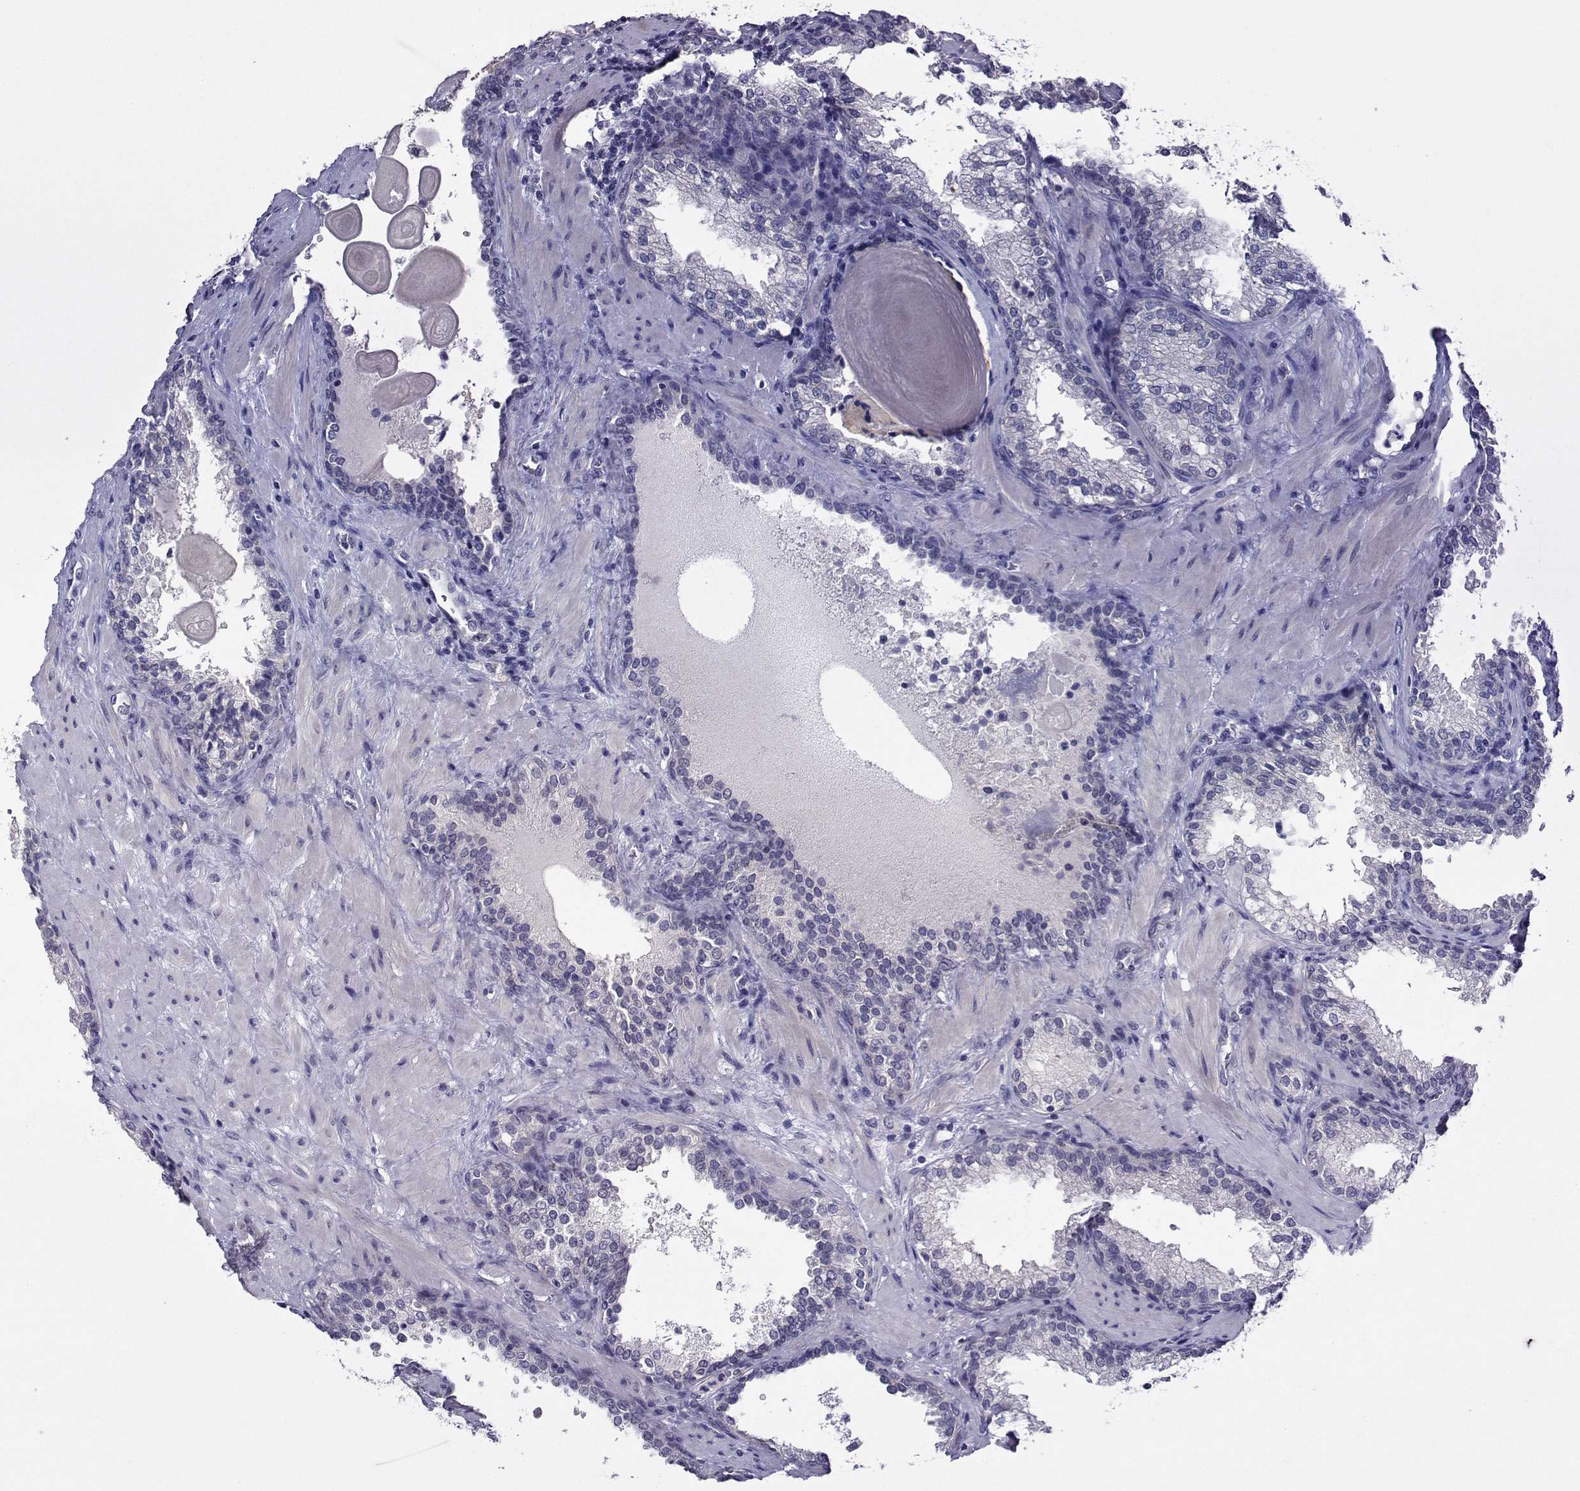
{"staining": {"intensity": "negative", "quantity": "none", "location": "none"}, "tissue": "prostate cancer", "cell_type": "Tumor cells", "image_type": "cancer", "snomed": [{"axis": "morphology", "description": "Adenocarcinoma, Low grade"}, {"axis": "topography", "description": "Prostate"}], "caption": "Immunohistochemical staining of human adenocarcinoma (low-grade) (prostate) shows no significant positivity in tumor cells.", "gene": "DDX20", "patient": {"sex": "male", "age": 60}}